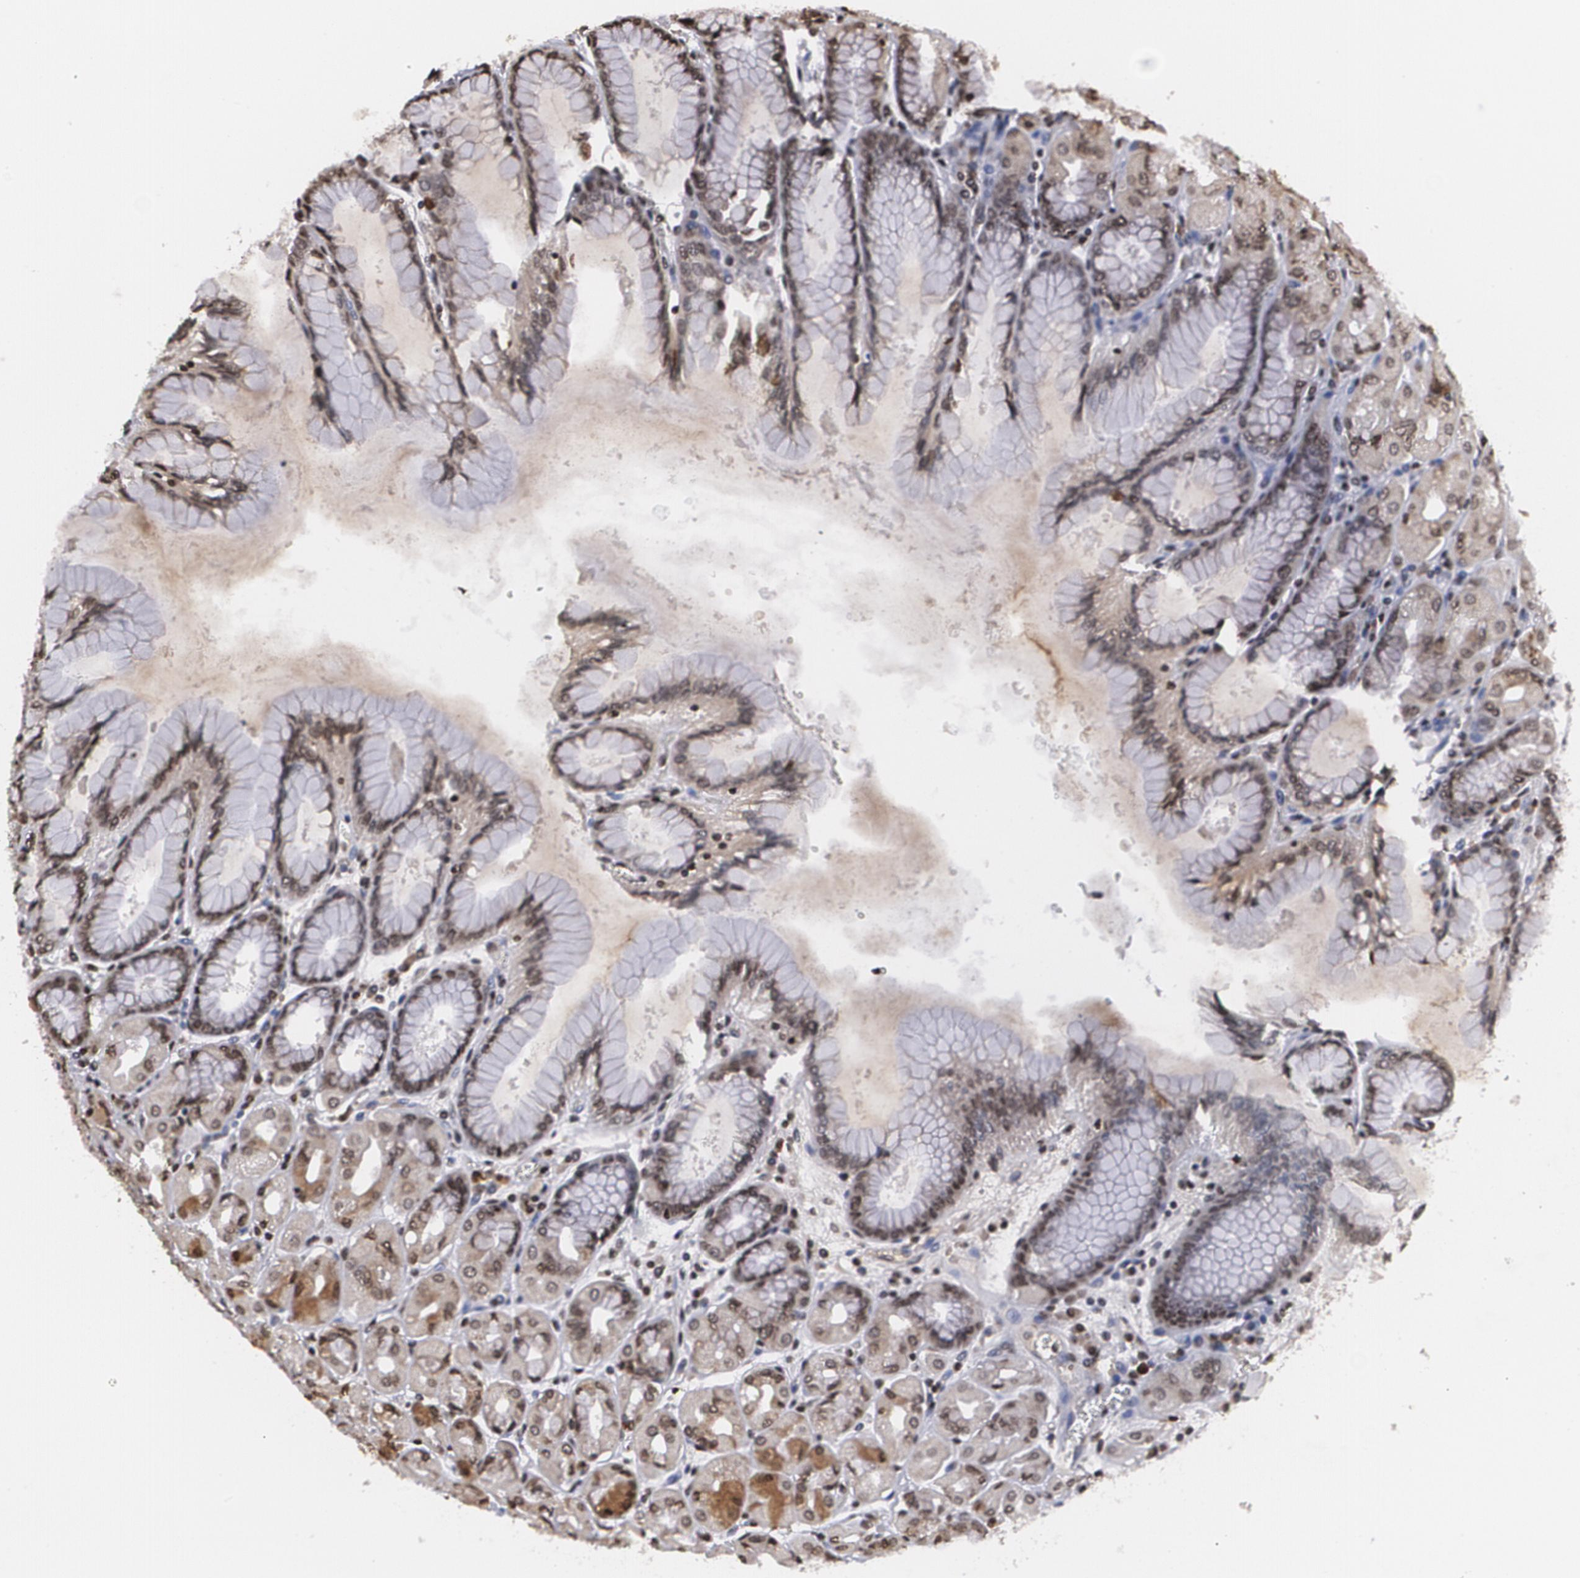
{"staining": {"intensity": "strong", "quantity": ">75%", "location": "cytoplasmic/membranous,nuclear"}, "tissue": "stomach", "cell_type": "Glandular cells", "image_type": "normal", "snomed": [{"axis": "morphology", "description": "Normal tissue, NOS"}, {"axis": "topography", "description": "Stomach, upper"}], "caption": "DAB immunohistochemical staining of benign human stomach demonstrates strong cytoplasmic/membranous,nuclear protein positivity in approximately >75% of glandular cells.", "gene": "MVP", "patient": {"sex": "female", "age": 56}}